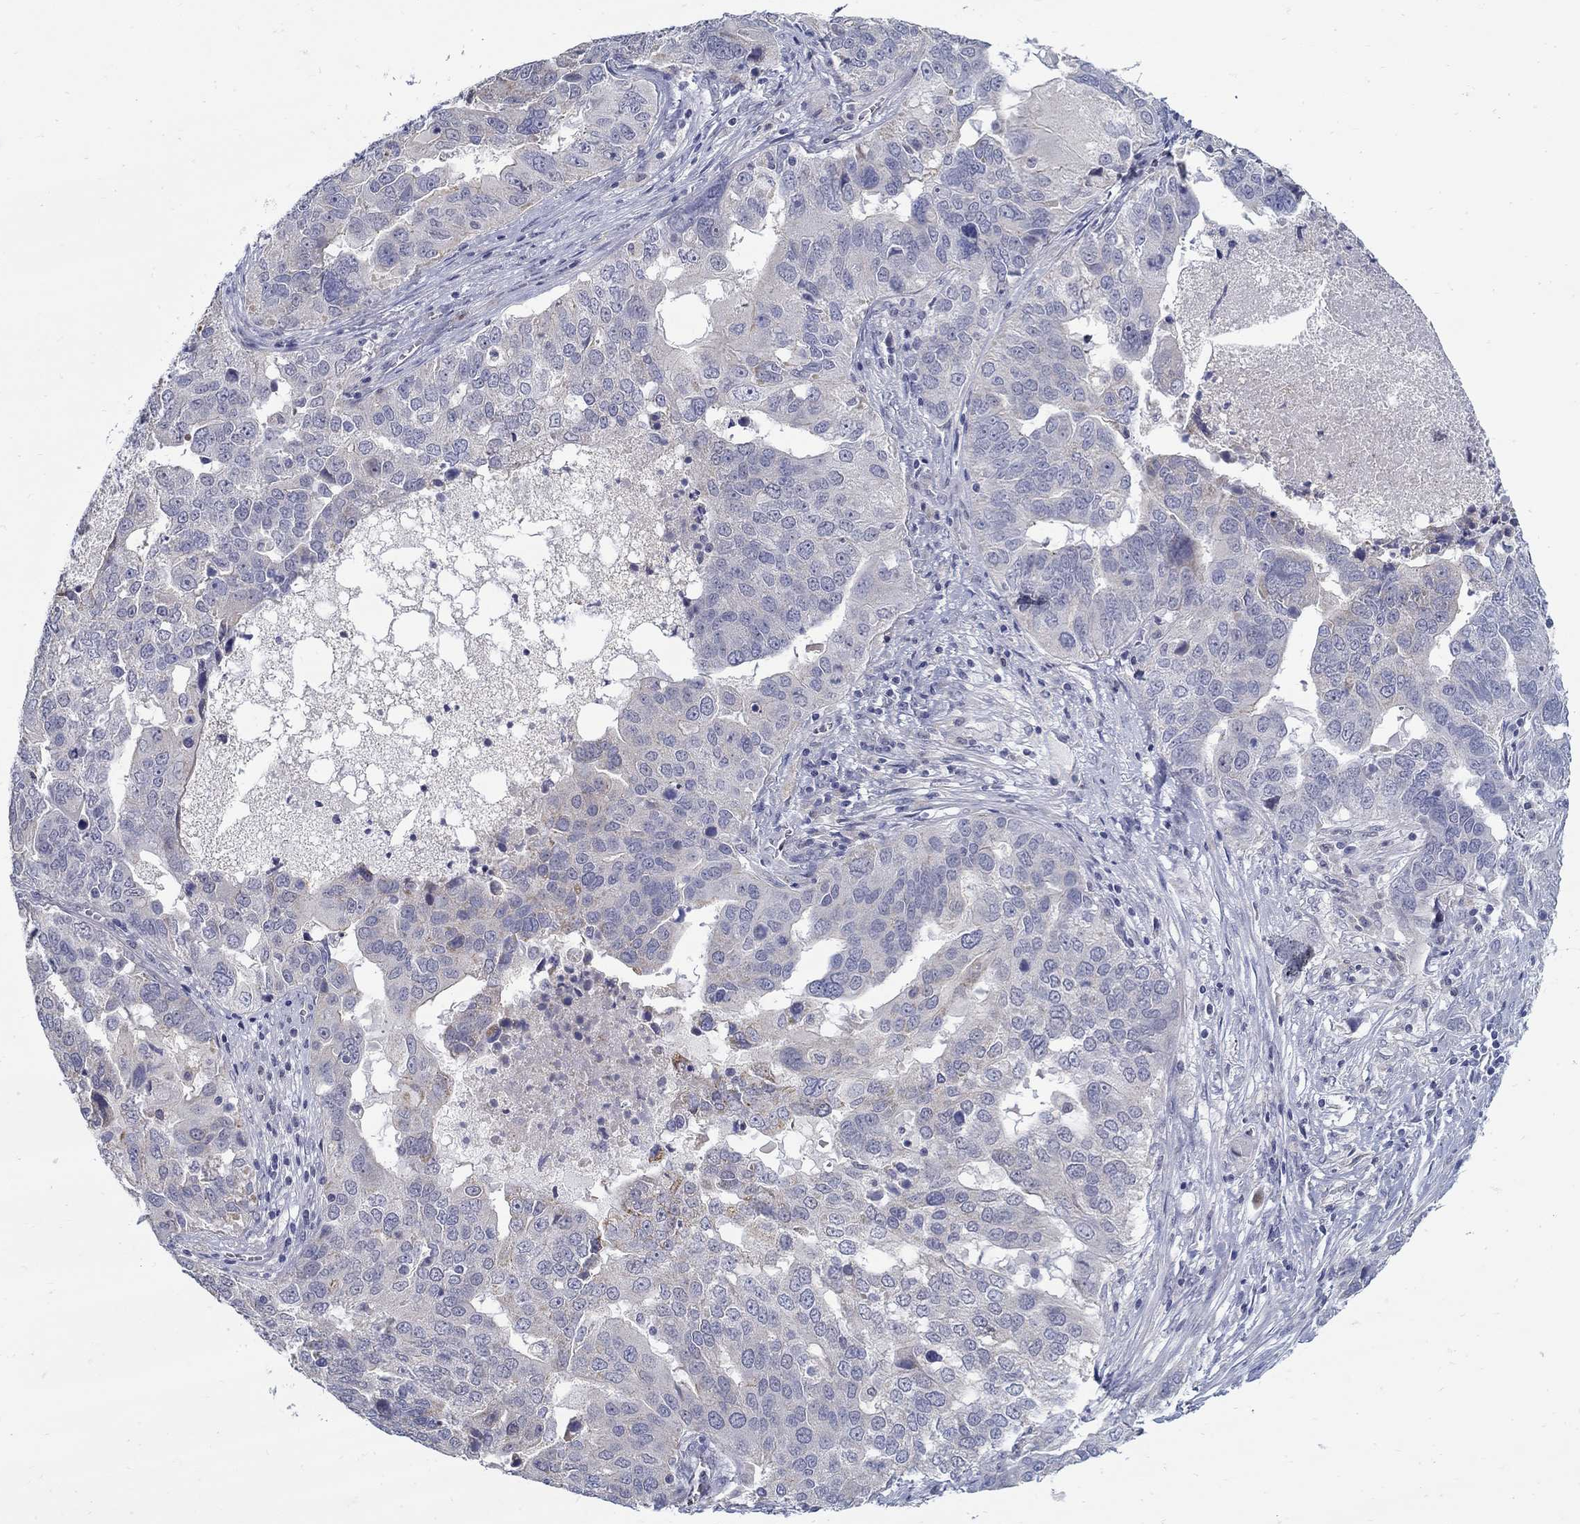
{"staining": {"intensity": "negative", "quantity": "none", "location": "none"}, "tissue": "ovarian cancer", "cell_type": "Tumor cells", "image_type": "cancer", "snomed": [{"axis": "morphology", "description": "Carcinoma, endometroid"}, {"axis": "topography", "description": "Soft tissue"}, {"axis": "topography", "description": "Ovary"}], "caption": "Immunohistochemistry micrograph of ovarian cancer stained for a protein (brown), which shows no expression in tumor cells.", "gene": "ABCA4", "patient": {"sex": "female", "age": 52}}